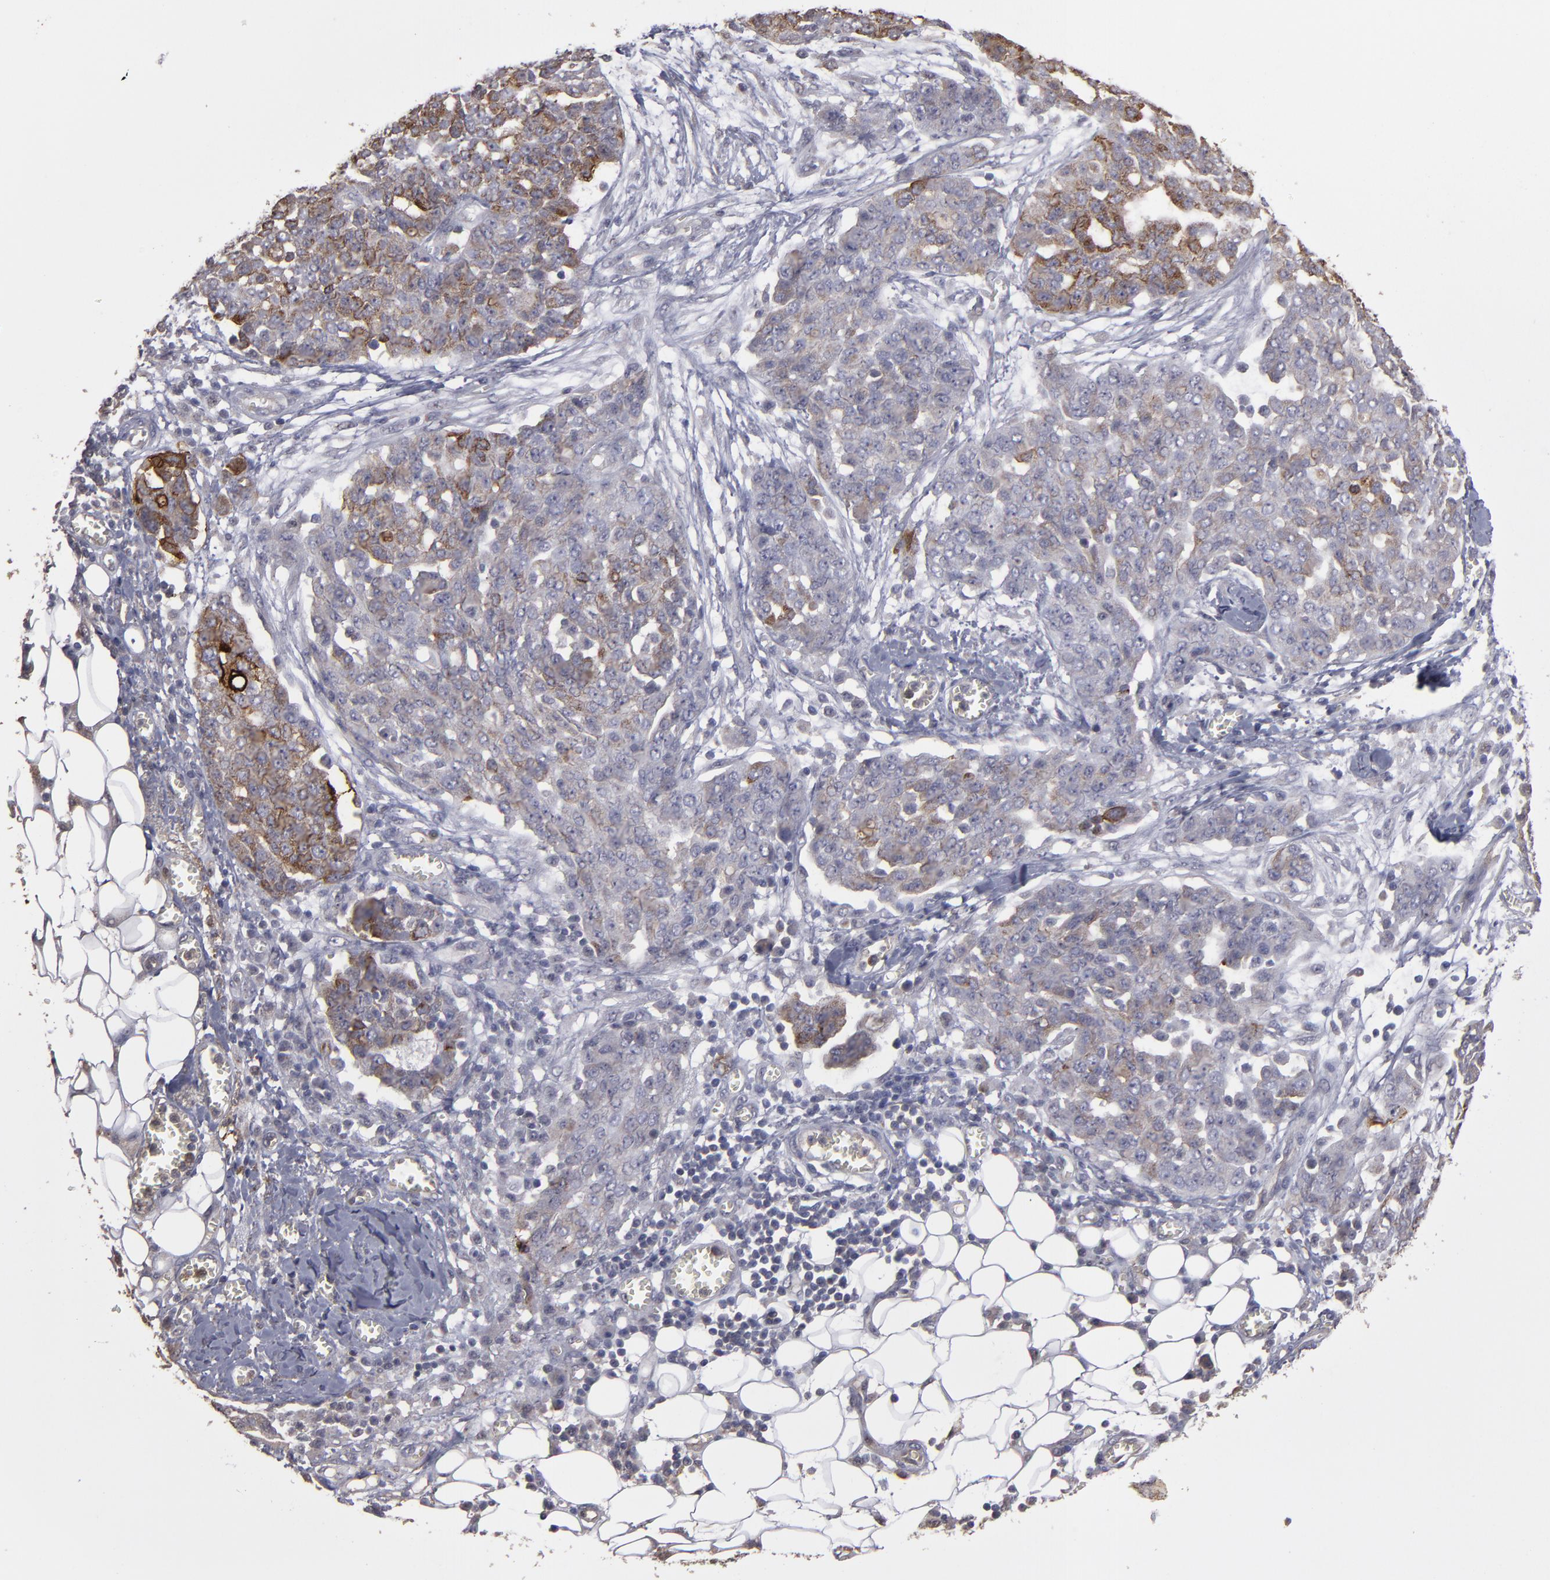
{"staining": {"intensity": "moderate", "quantity": "25%-75%", "location": "cytoplasmic/membranous"}, "tissue": "ovarian cancer", "cell_type": "Tumor cells", "image_type": "cancer", "snomed": [{"axis": "morphology", "description": "Cystadenocarcinoma, serous, NOS"}, {"axis": "topography", "description": "Soft tissue"}, {"axis": "topography", "description": "Ovary"}], "caption": "DAB (3,3'-diaminobenzidine) immunohistochemical staining of ovarian cancer exhibits moderate cytoplasmic/membranous protein positivity in about 25%-75% of tumor cells.", "gene": "CD55", "patient": {"sex": "female", "age": 57}}